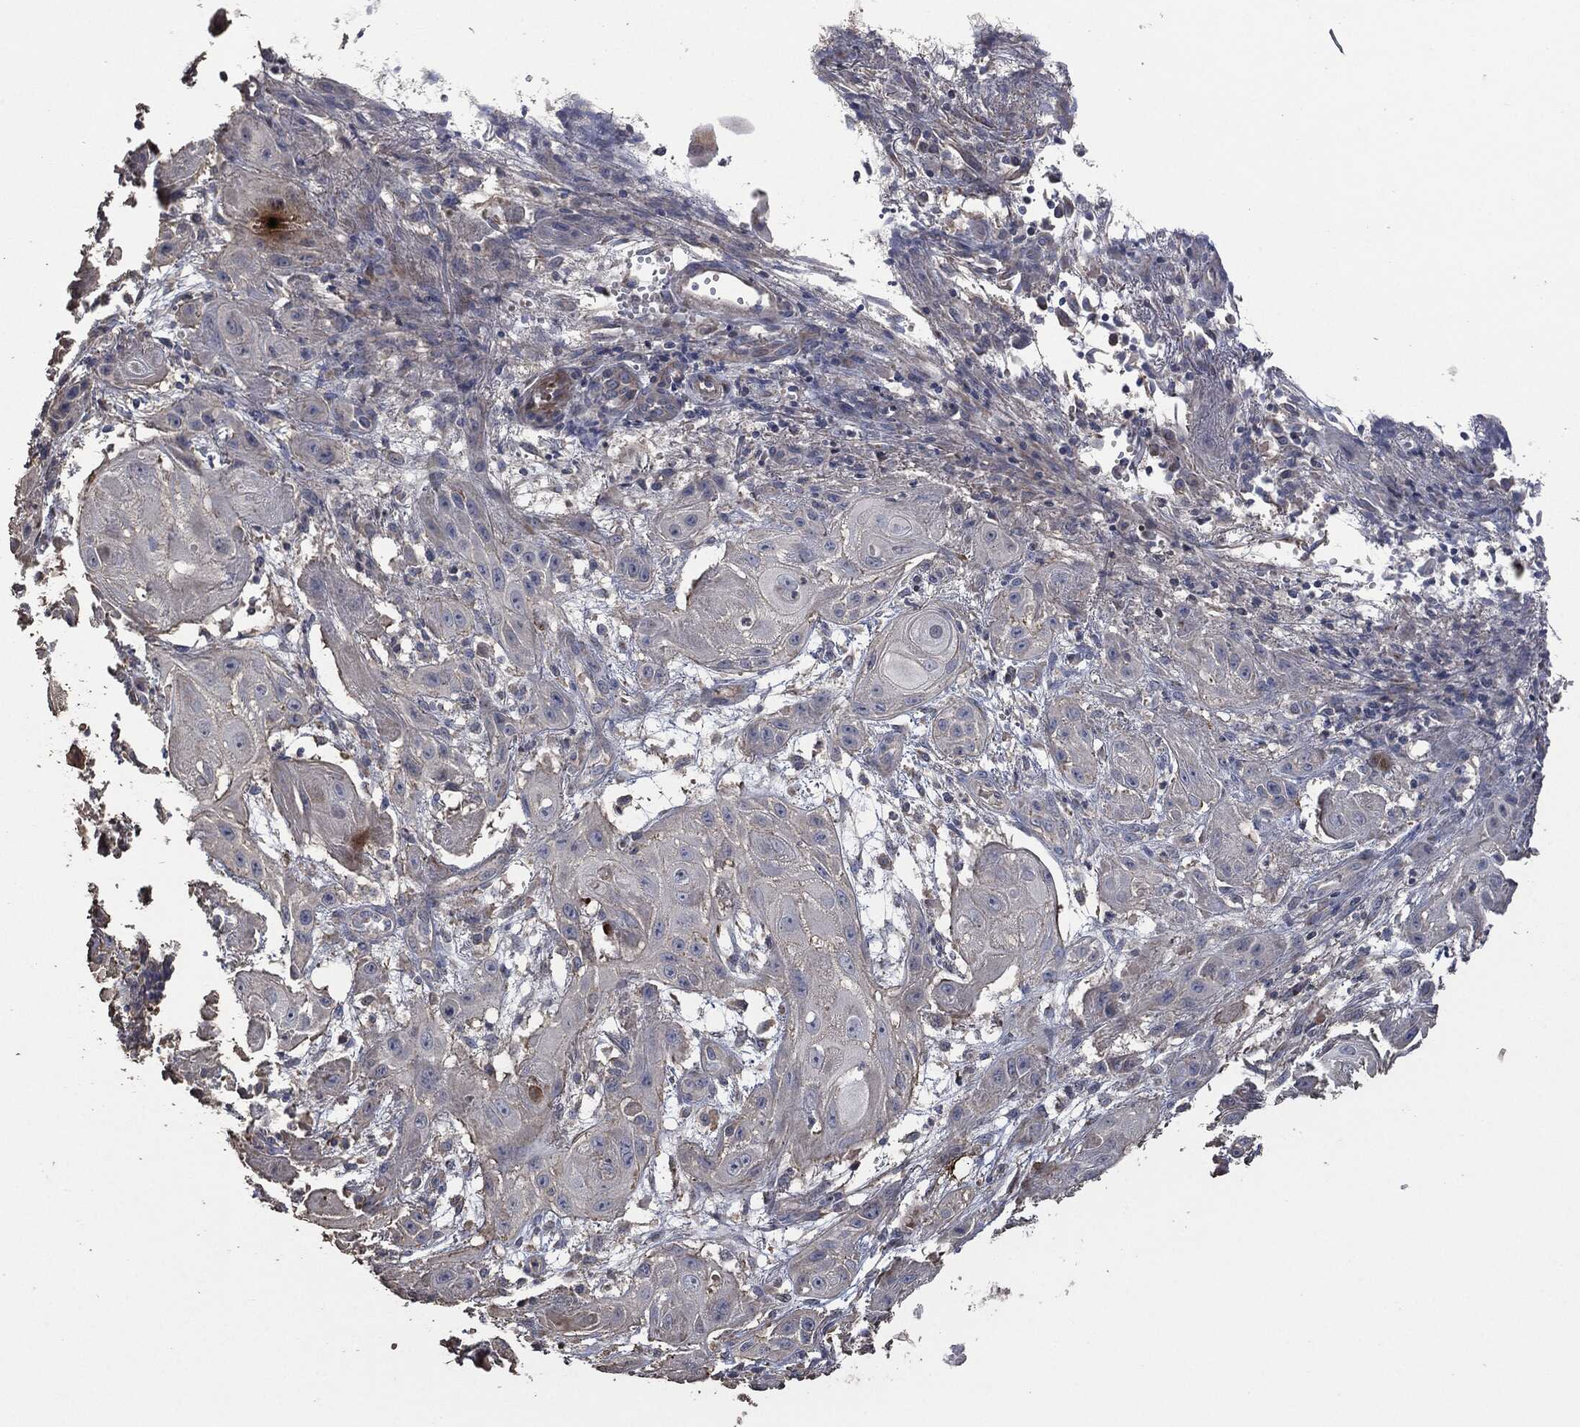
{"staining": {"intensity": "negative", "quantity": "none", "location": "none"}, "tissue": "skin cancer", "cell_type": "Tumor cells", "image_type": "cancer", "snomed": [{"axis": "morphology", "description": "Squamous cell carcinoma, NOS"}, {"axis": "topography", "description": "Skin"}], "caption": "This is an IHC image of skin cancer. There is no staining in tumor cells.", "gene": "MSLN", "patient": {"sex": "male", "age": 62}}